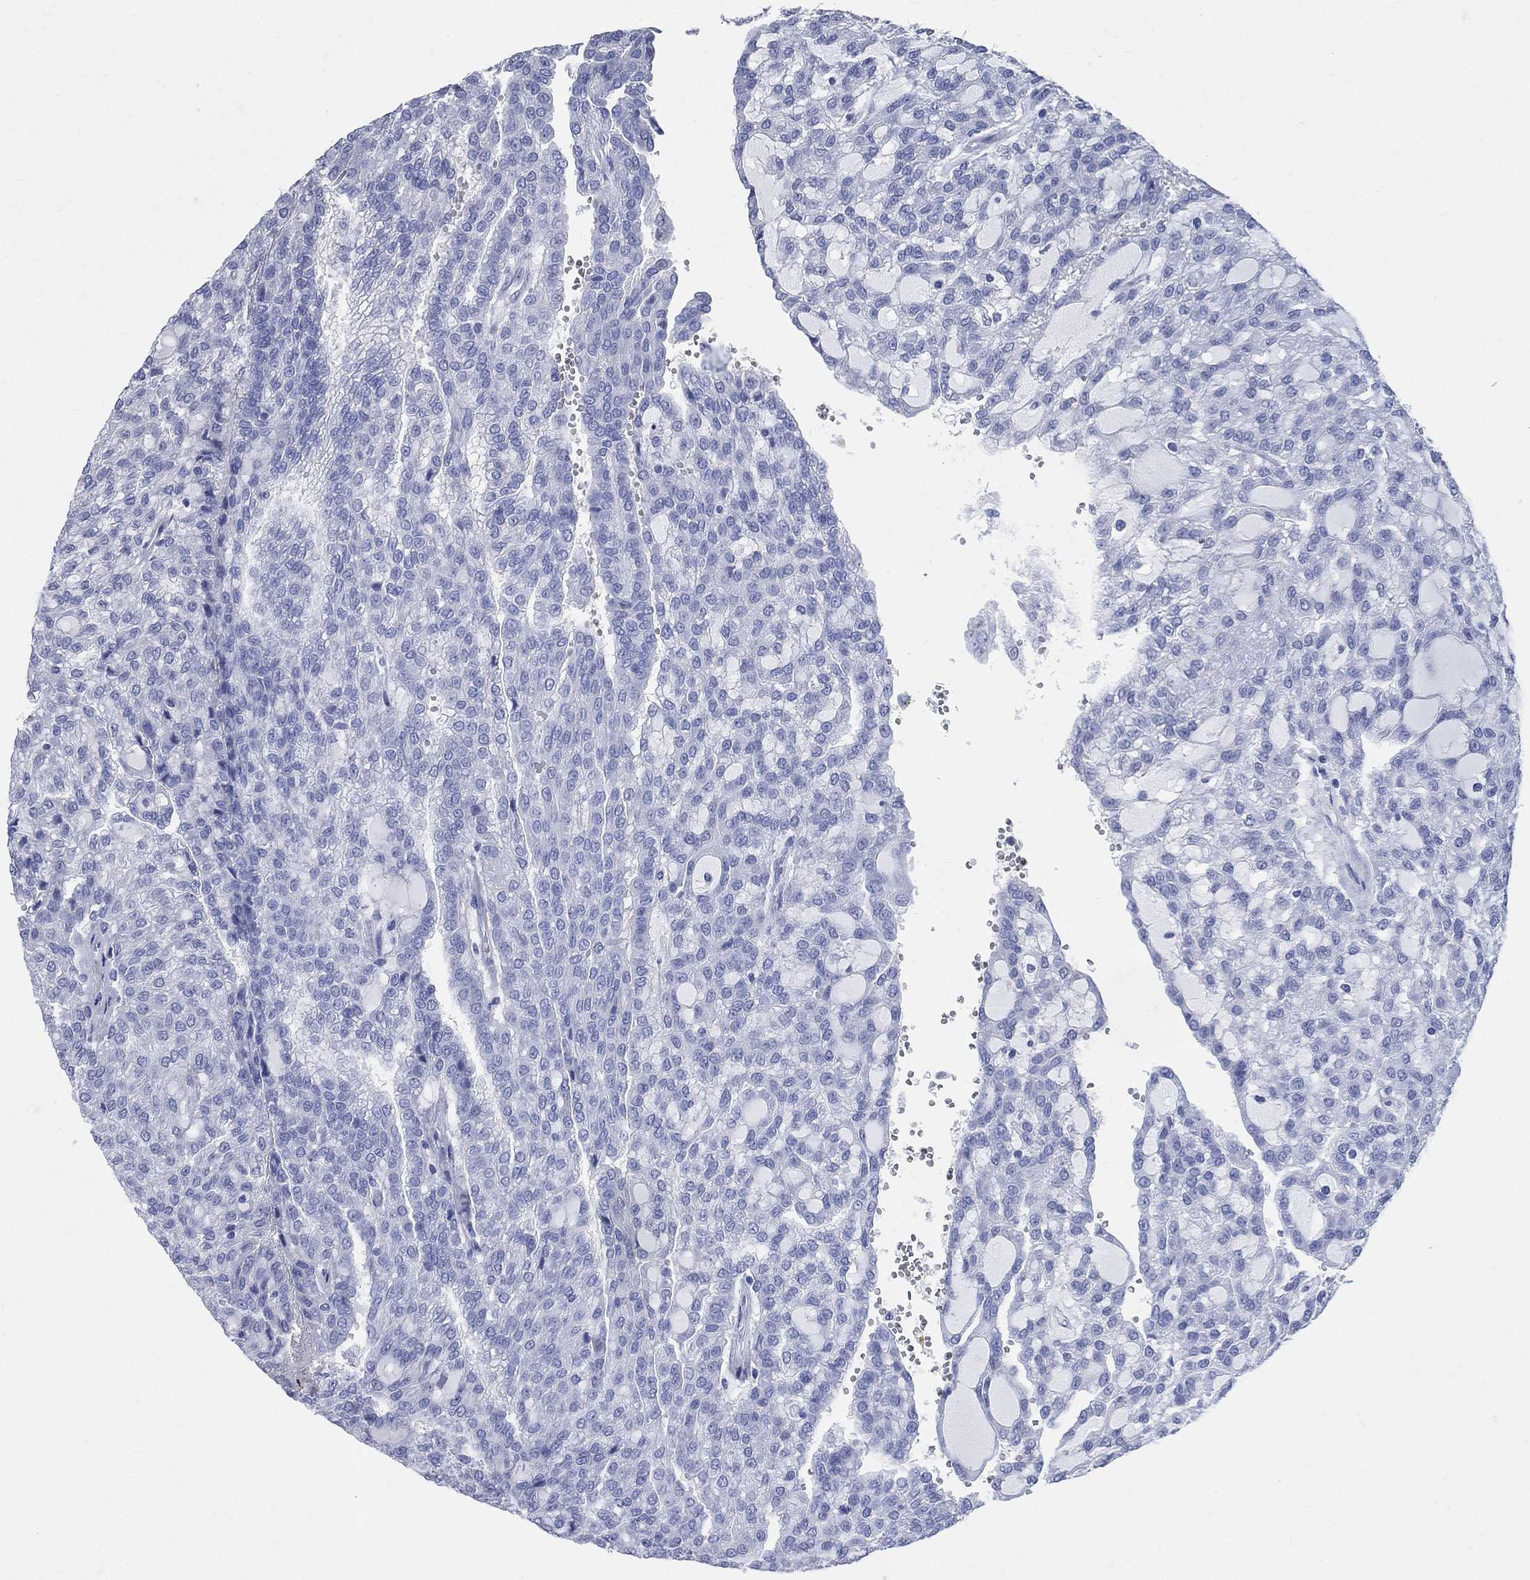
{"staining": {"intensity": "negative", "quantity": "none", "location": "none"}, "tissue": "renal cancer", "cell_type": "Tumor cells", "image_type": "cancer", "snomed": [{"axis": "morphology", "description": "Adenocarcinoma, NOS"}, {"axis": "topography", "description": "Kidney"}], "caption": "Photomicrograph shows no protein expression in tumor cells of adenocarcinoma (renal) tissue.", "gene": "SYP", "patient": {"sex": "male", "age": 63}}